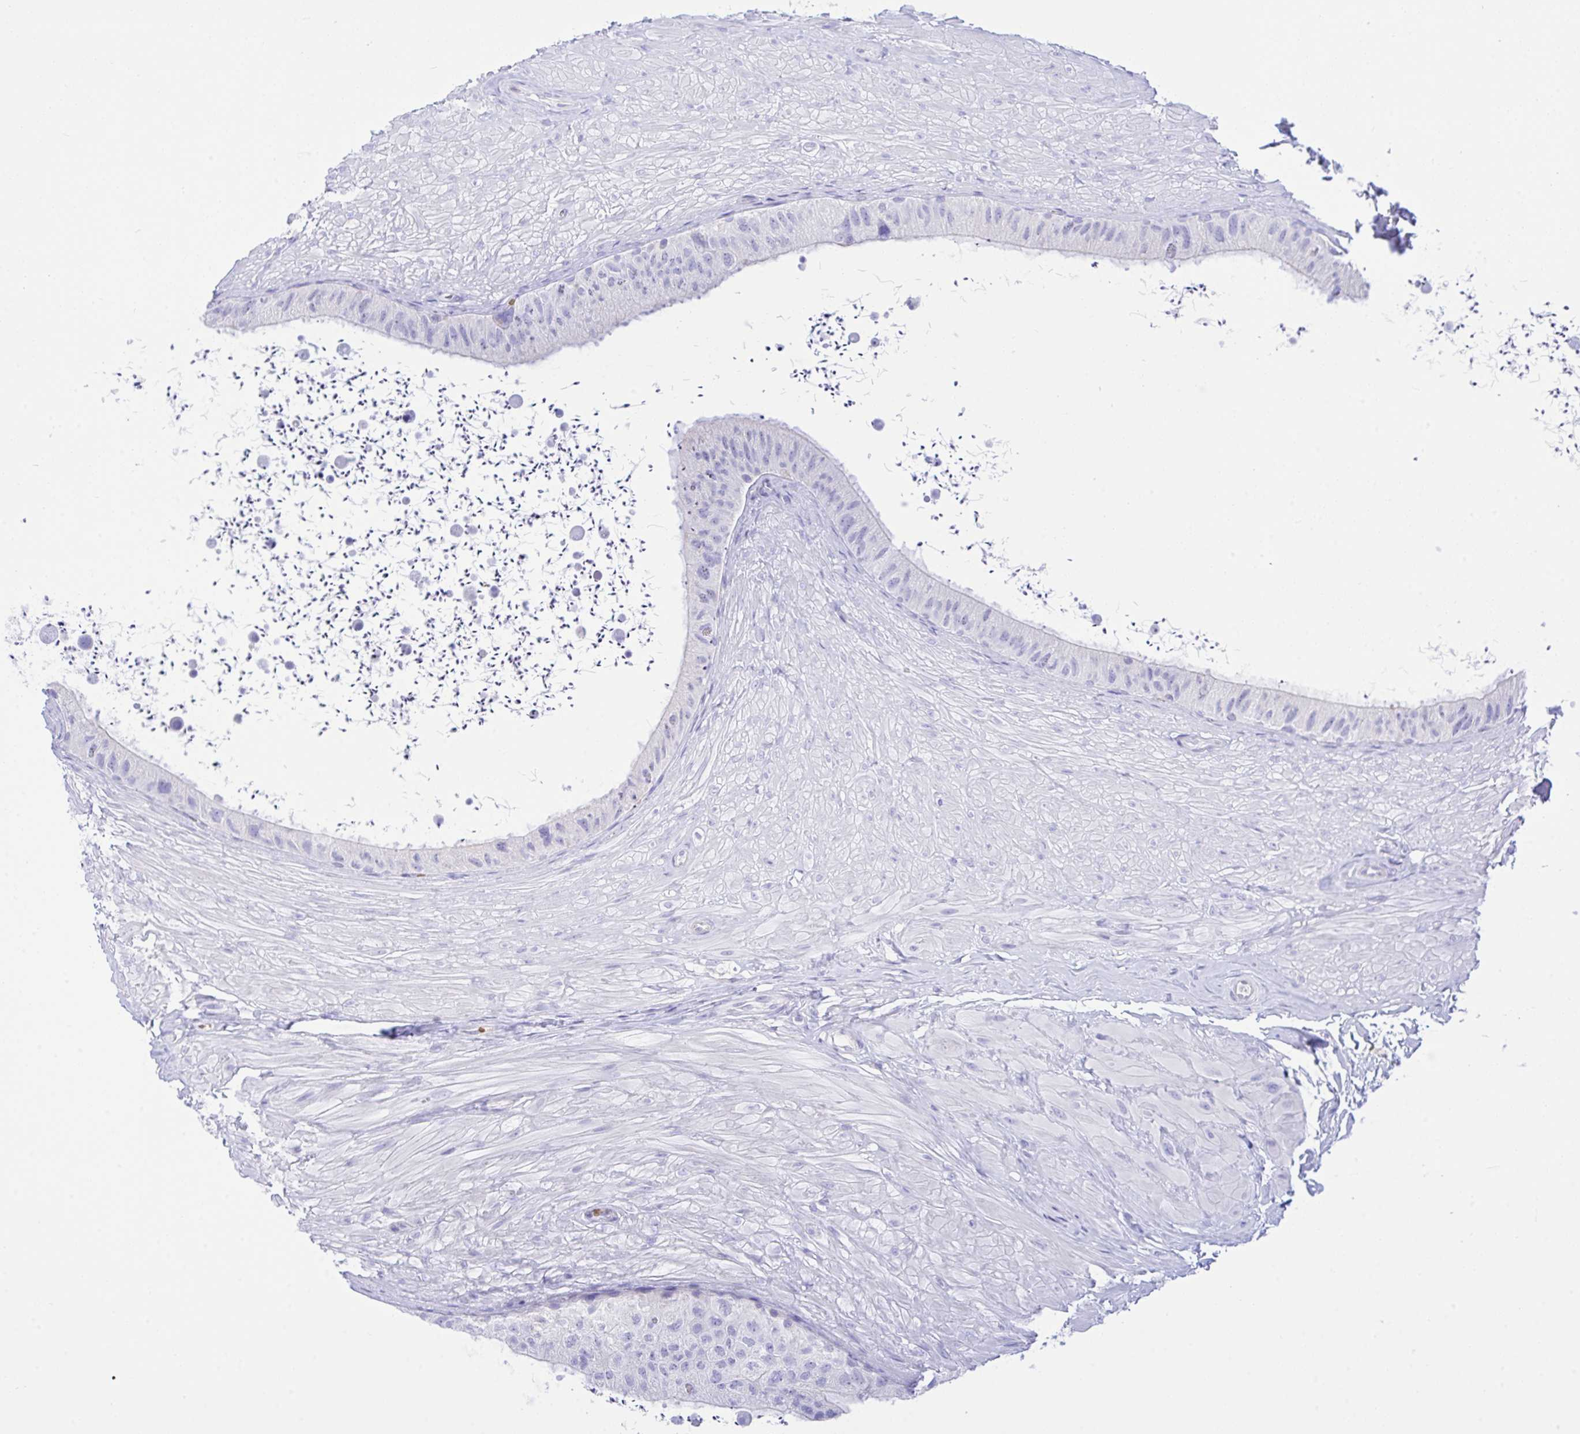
{"staining": {"intensity": "negative", "quantity": "none", "location": "none"}, "tissue": "epididymis", "cell_type": "Glandular cells", "image_type": "normal", "snomed": [{"axis": "morphology", "description": "Normal tissue, NOS"}, {"axis": "topography", "description": "Epididymis"}, {"axis": "topography", "description": "Peripheral nerve tissue"}], "caption": "An immunohistochemistry (IHC) micrograph of benign epididymis is shown. There is no staining in glandular cells of epididymis.", "gene": "ZNF221", "patient": {"sex": "male", "age": 32}}